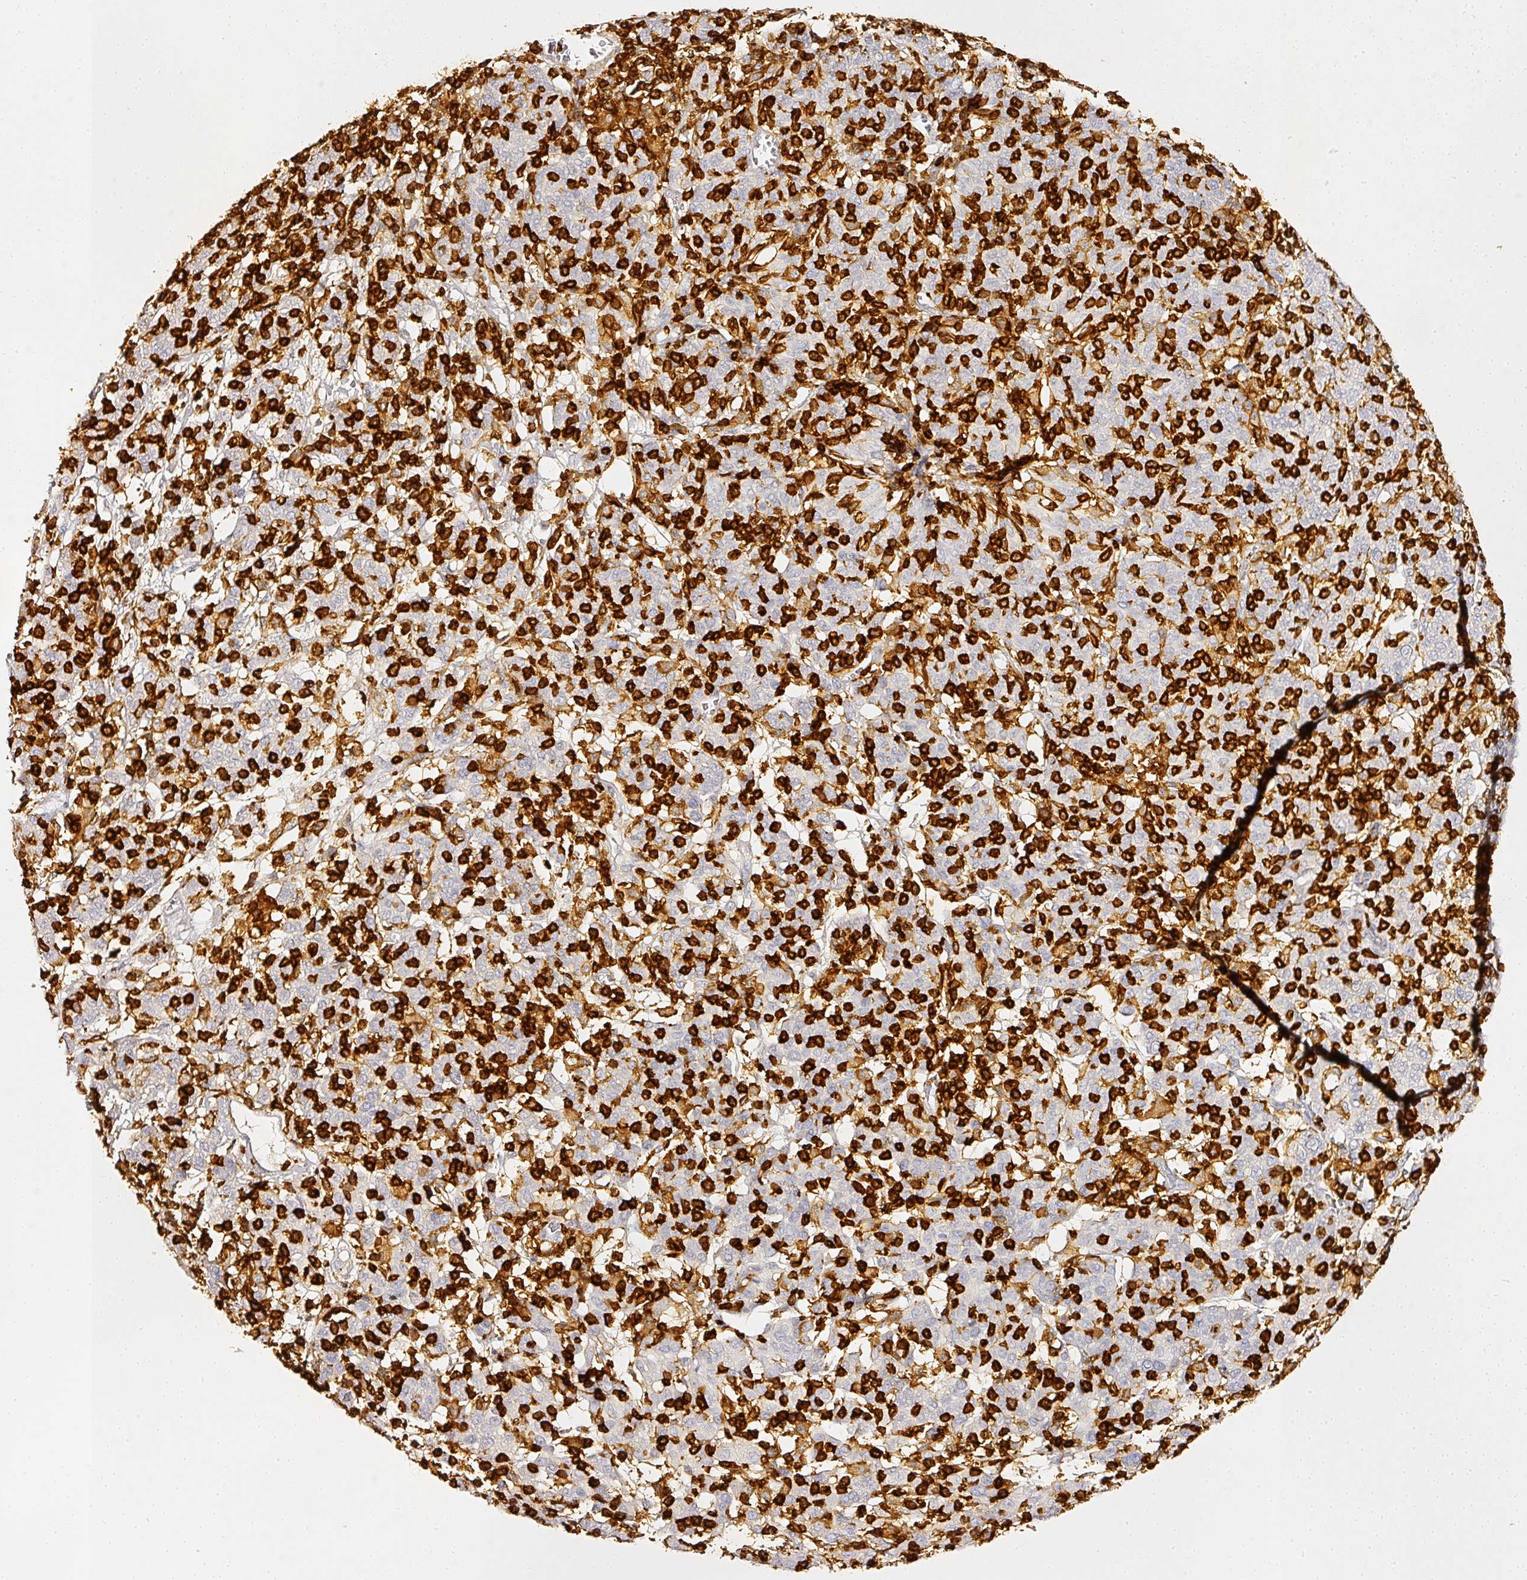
{"staining": {"intensity": "negative", "quantity": "none", "location": "none"}, "tissue": "cervical cancer", "cell_type": "Tumor cells", "image_type": "cancer", "snomed": [{"axis": "morphology", "description": "Squamous cell carcinoma, NOS"}, {"axis": "topography", "description": "Cervix"}], "caption": "IHC of human cervical squamous cell carcinoma demonstrates no positivity in tumor cells.", "gene": "EVL", "patient": {"sex": "female", "age": 67}}